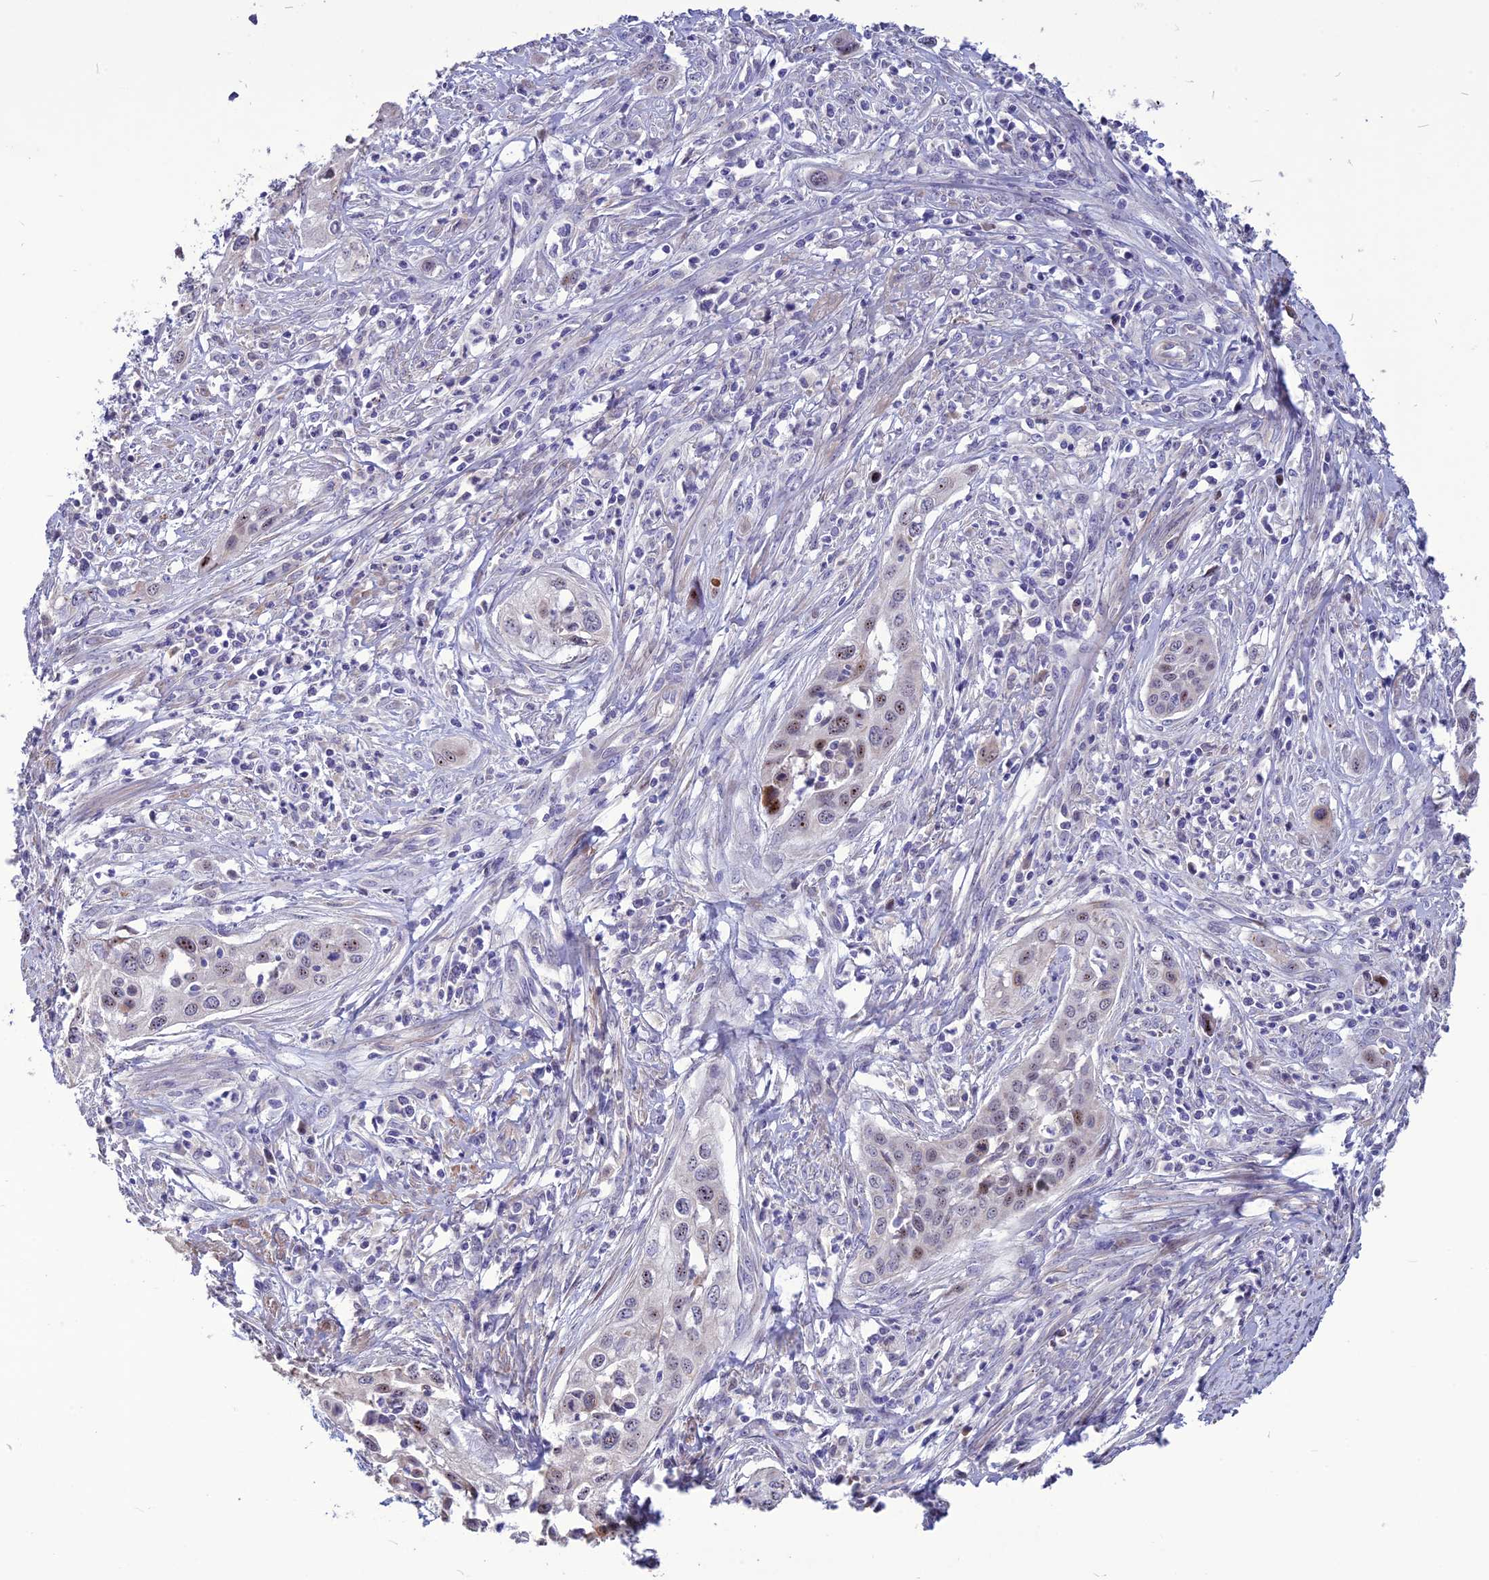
{"staining": {"intensity": "moderate", "quantity": "<25%", "location": "nuclear"}, "tissue": "cervical cancer", "cell_type": "Tumor cells", "image_type": "cancer", "snomed": [{"axis": "morphology", "description": "Squamous cell carcinoma, NOS"}, {"axis": "topography", "description": "Cervix"}], "caption": "Cervical squamous cell carcinoma stained with immunohistochemistry shows moderate nuclear staining in about <25% of tumor cells.", "gene": "SPG21", "patient": {"sex": "female", "age": 34}}